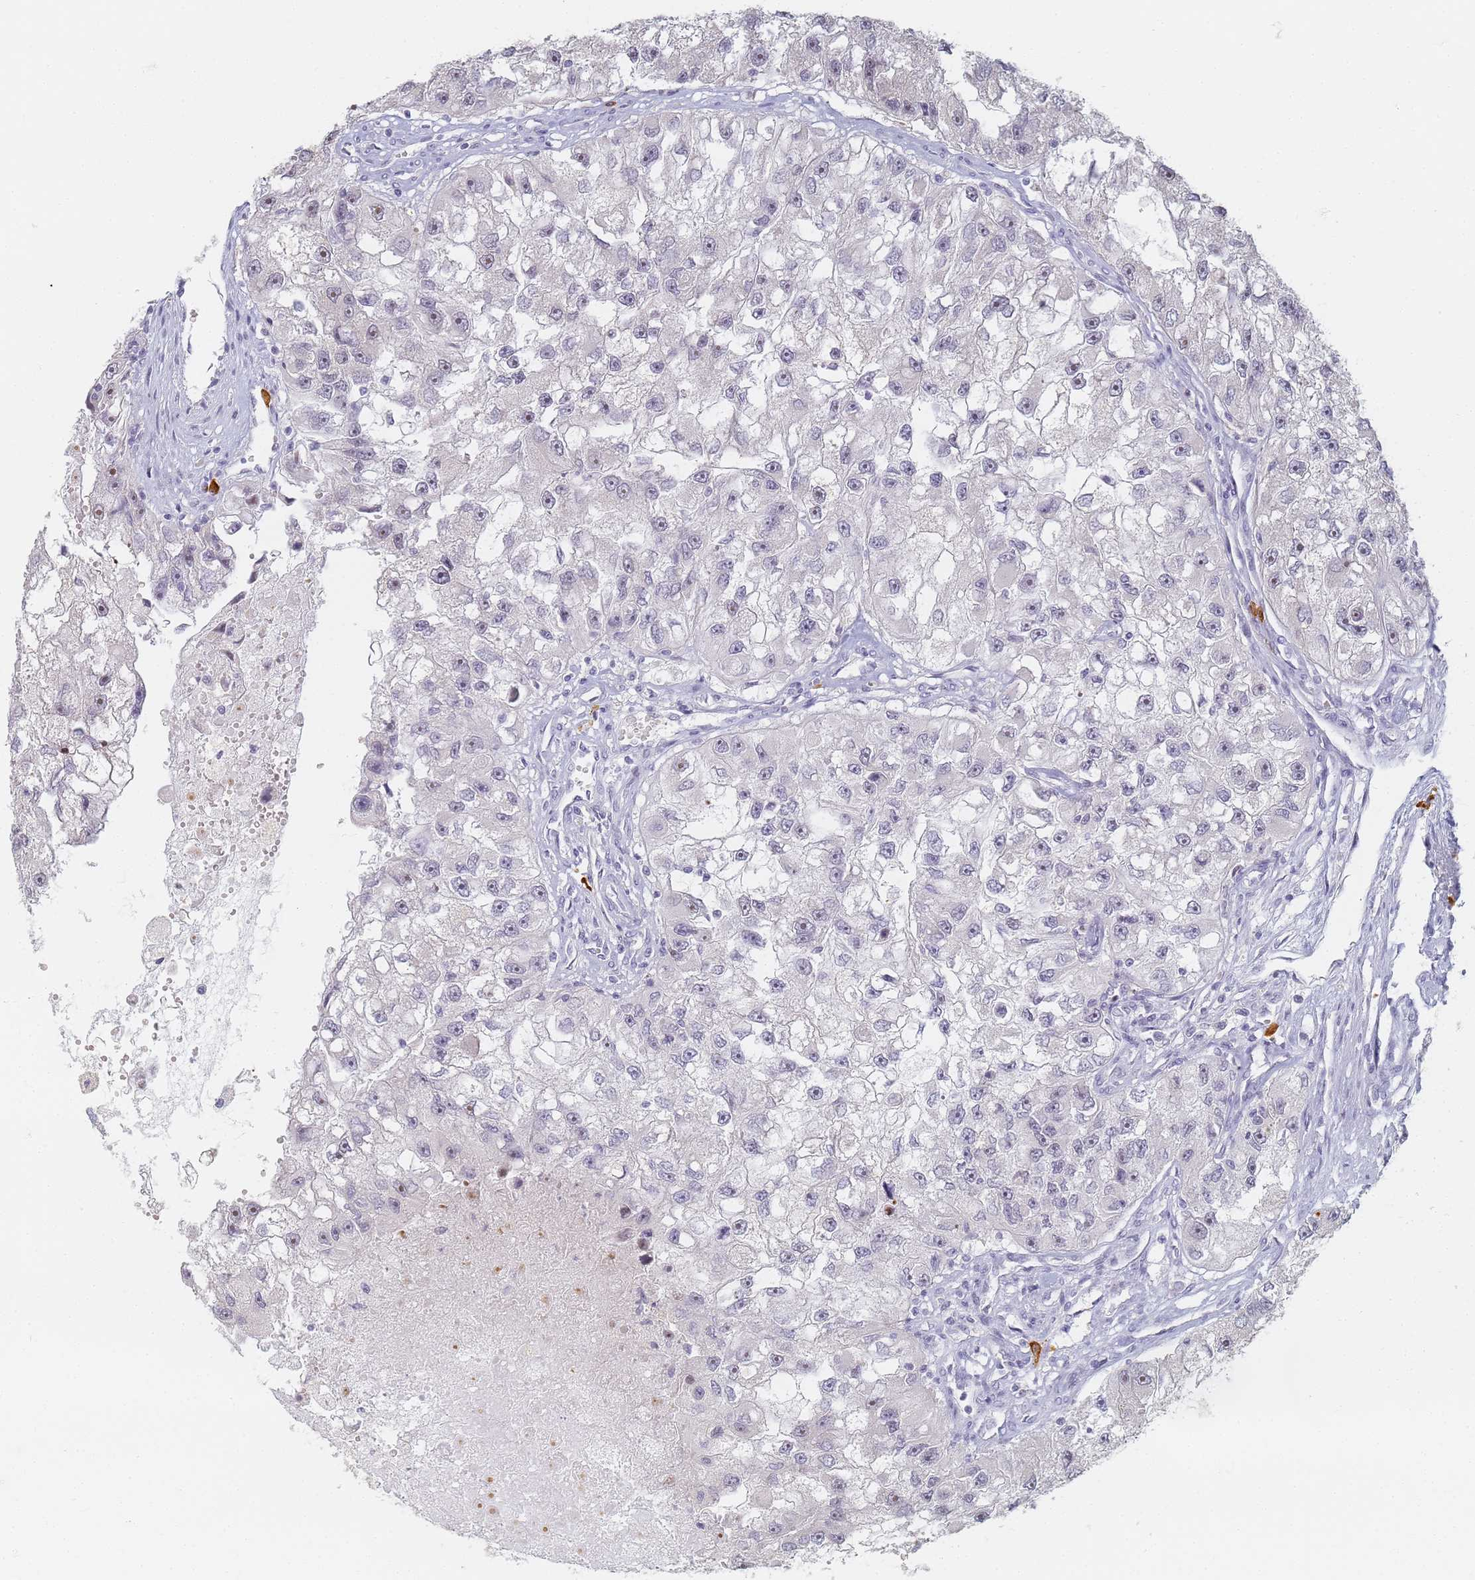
{"staining": {"intensity": "negative", "quantity": "none", "location": "none"}, "tissue": "renal cancer", "cell_type": "Tumor cells", "image_type": "cancer", "snomed": [{"axis": "morphology", "description": "Adenocarcinoma, NOS"}, {"axis": "topography", "description": "Kidney"}], "caption": "An immunohistochemistry (IHC) micrograph of adenocarcinoma (renal) is shown. There is no staining in tumor cells of adenocarcinoma (renal).", "gene": "SLC38A9", "patient": {"sex": "male", "age": 63}}